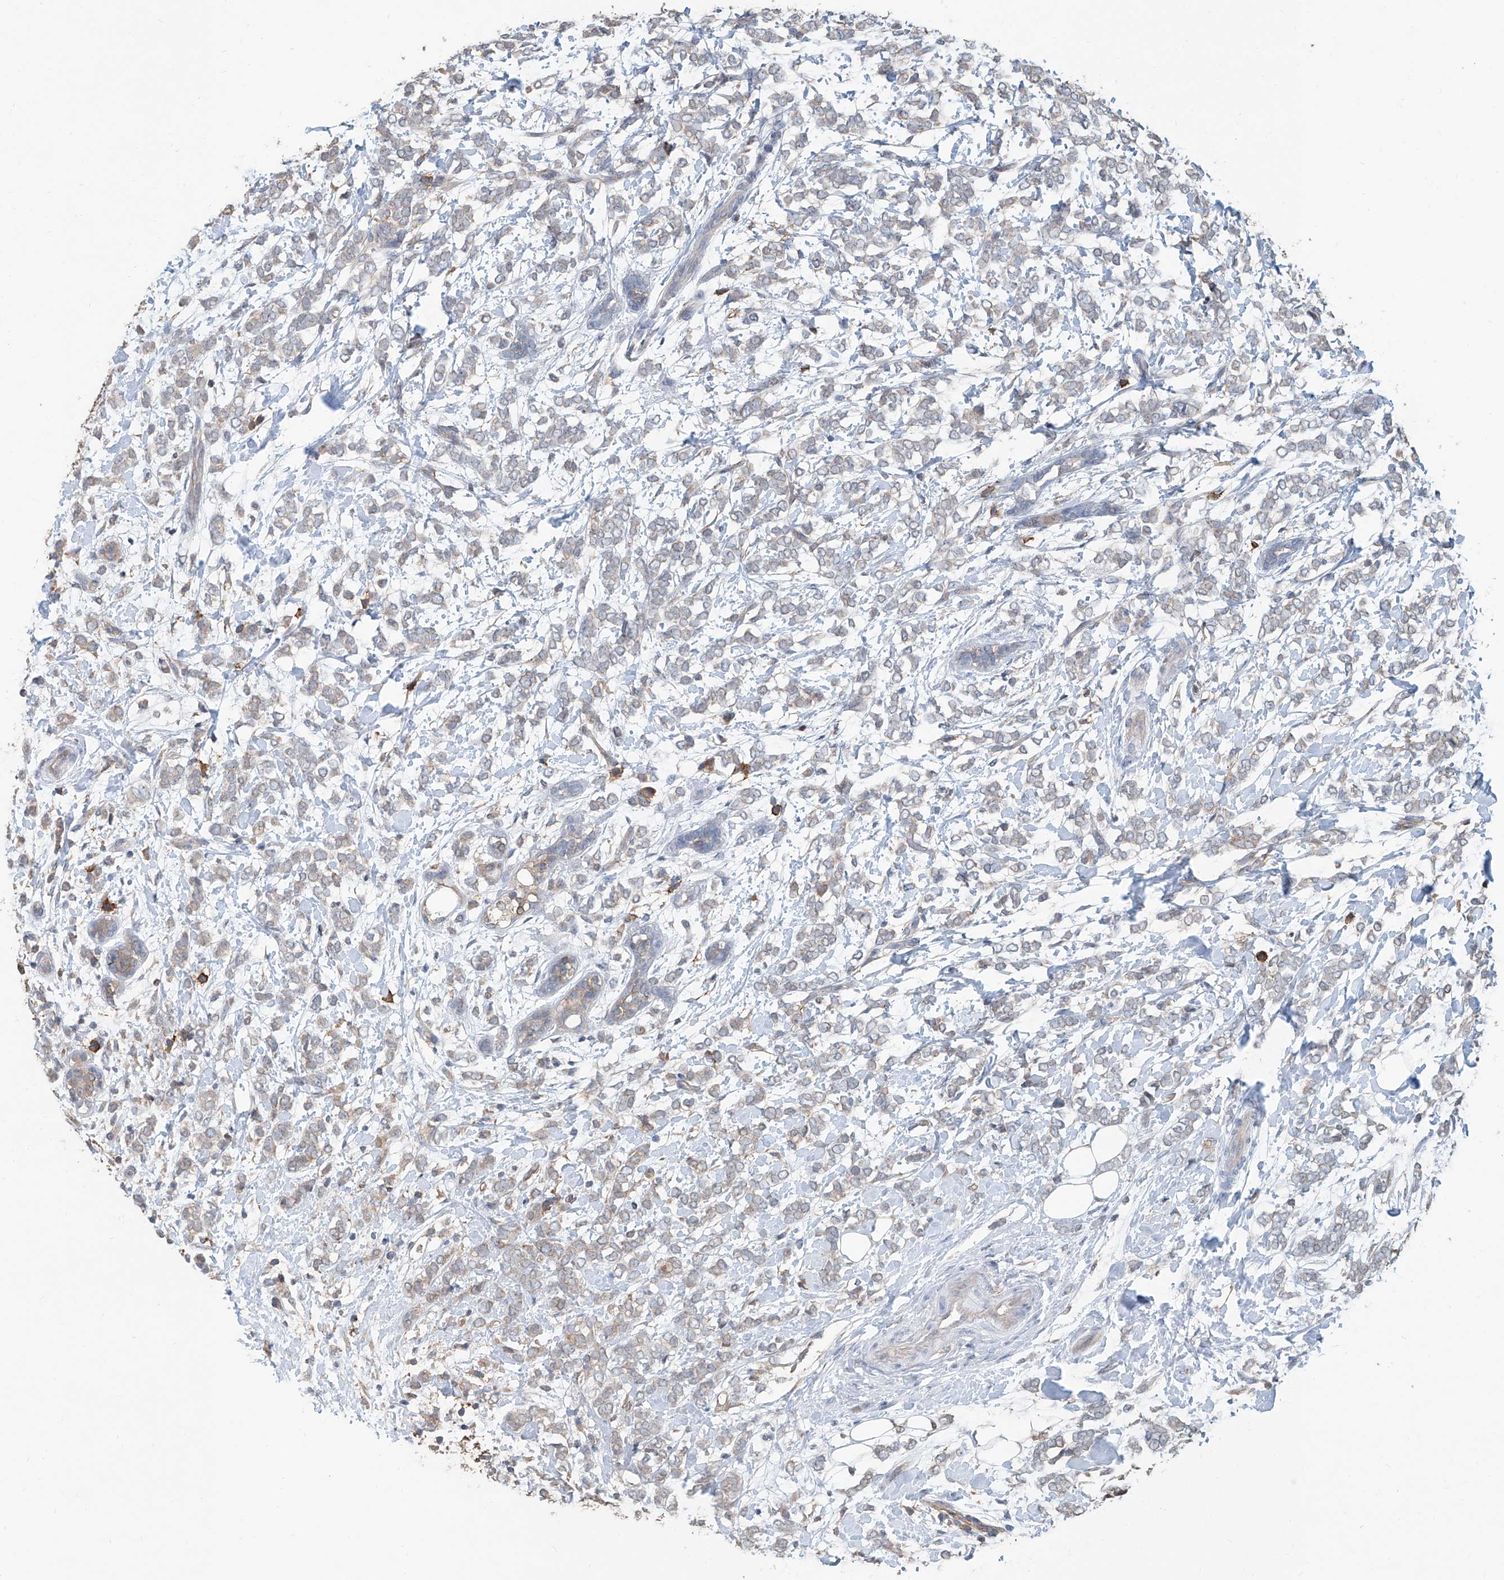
{"staining": {"intensity": "weak", "quantity": "25%-75%", "location": "cytoplasmic/membranous"}, "tissue": "breast cancer", "cell_type": "Tumor cells", "image_type": "cancer", "snomed": [{"axis": "morphology", "description": "Normal tissue, NOS"}, {"axis": "morphology", "description": "Lobular carcinoma"}, {"axis": "topography", "description": "Breast"}], "caption": "Protein staining by immunohistochemistry displays weak cytoplasmic/membranous positivity in about 25%-75% of tumor cells in breast lobular carcinoma. Using DAB (brown) and hematoxylin (blue) stains, captured at high magnification using brightfield microscopy.", "gene": "KCNK10", "patient": {"sex": "female", "age": 47}}